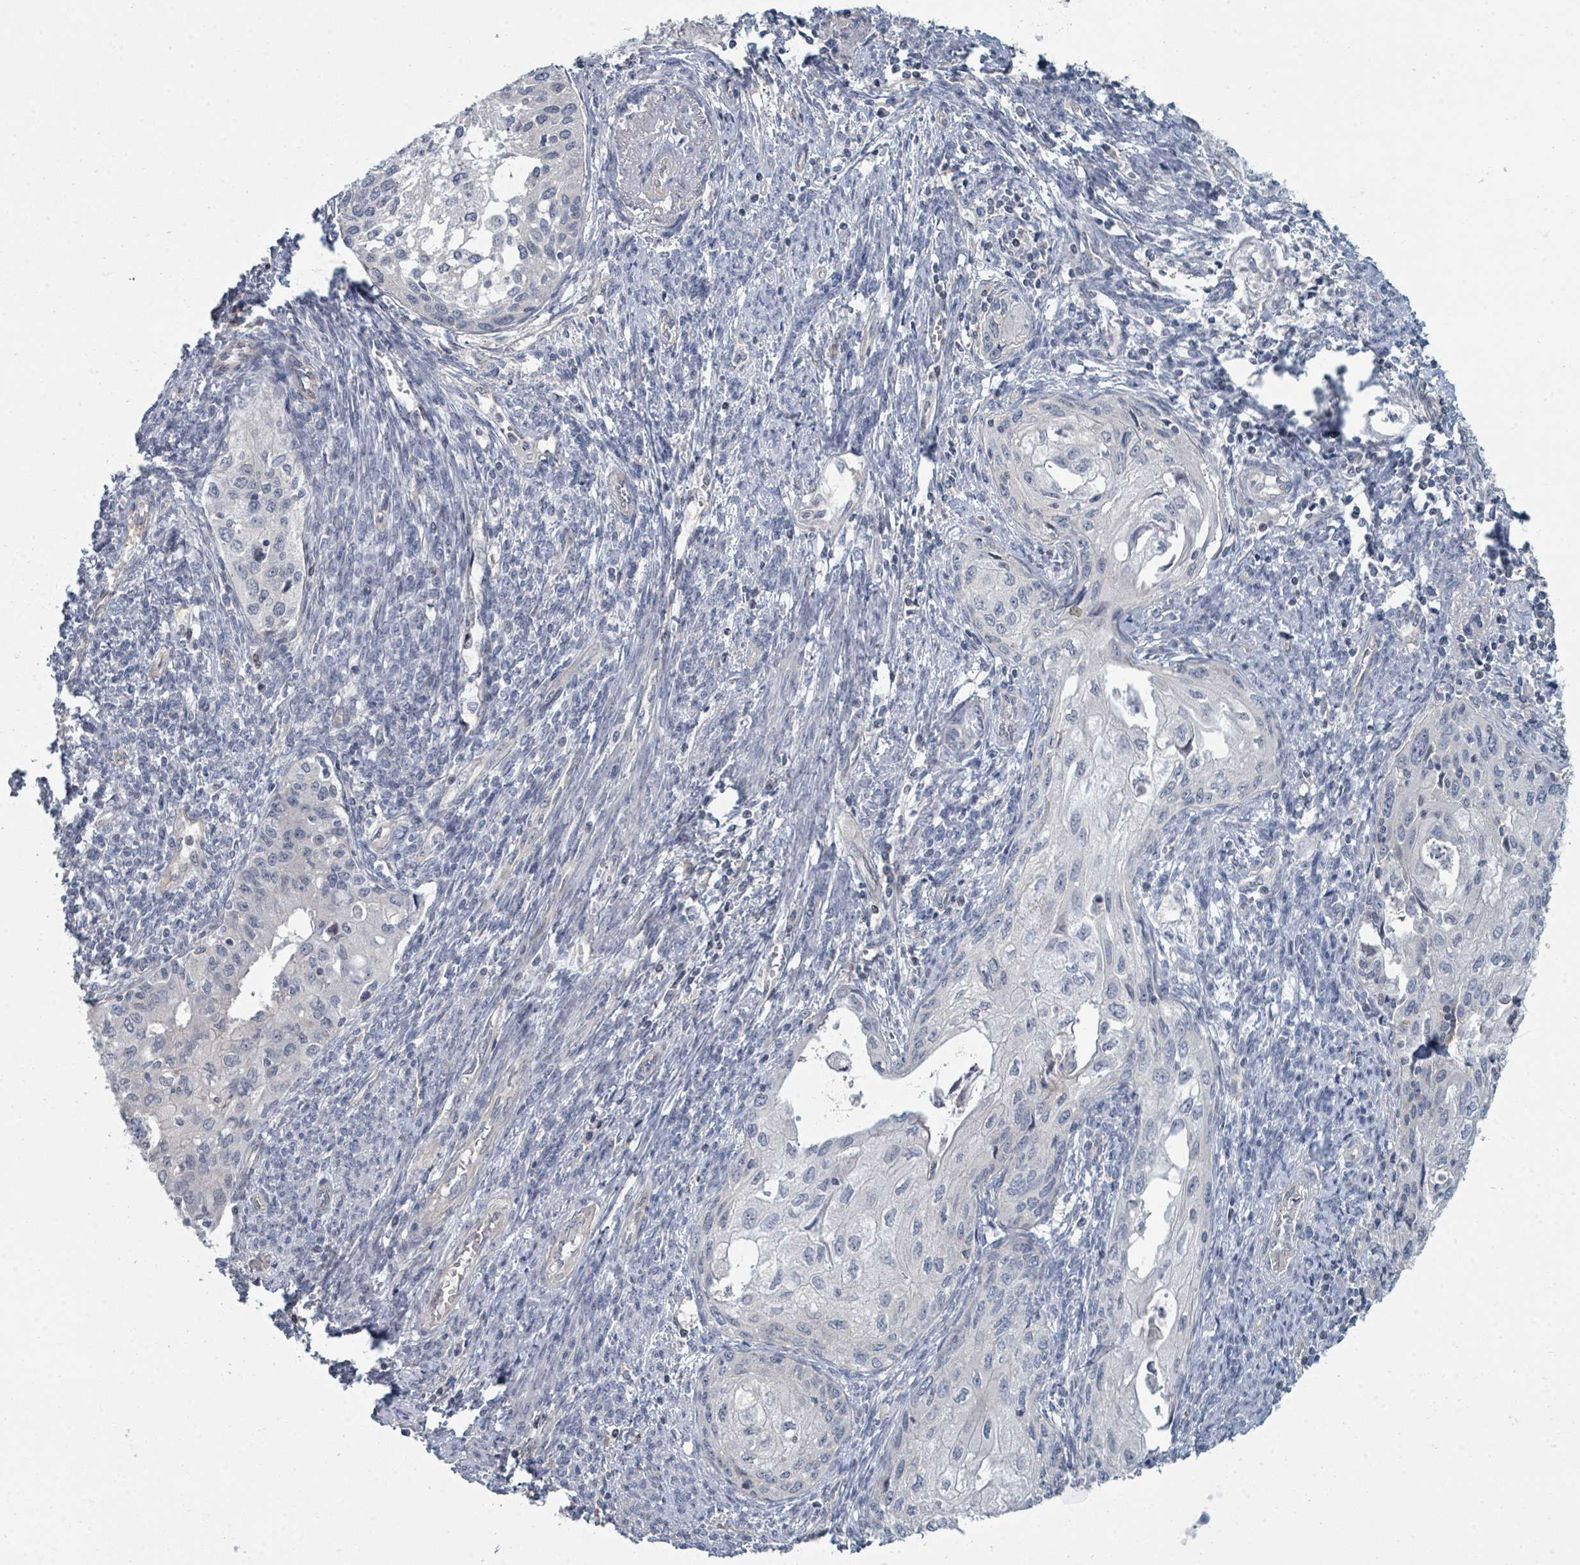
{"staining": {"intensity": "negative", "quantity": "none", "location": "none"}, "tissue": "cervical cancer", "cell_type": "Tumor cells", "image_type": "cancer", "snomed": [{"axis": "morphology", "description": "Squamous cell carcinoma, NOS"}, {"axis": "topography", "description": "Cervix"}], "caption": "Immunohistochemical staining of human cervical cancer (squamous cell carcinoma) reveals no significant expression in tumor cells.", "gene": "SLC25A45", "patient": {"sex": "female", "age": 67}}